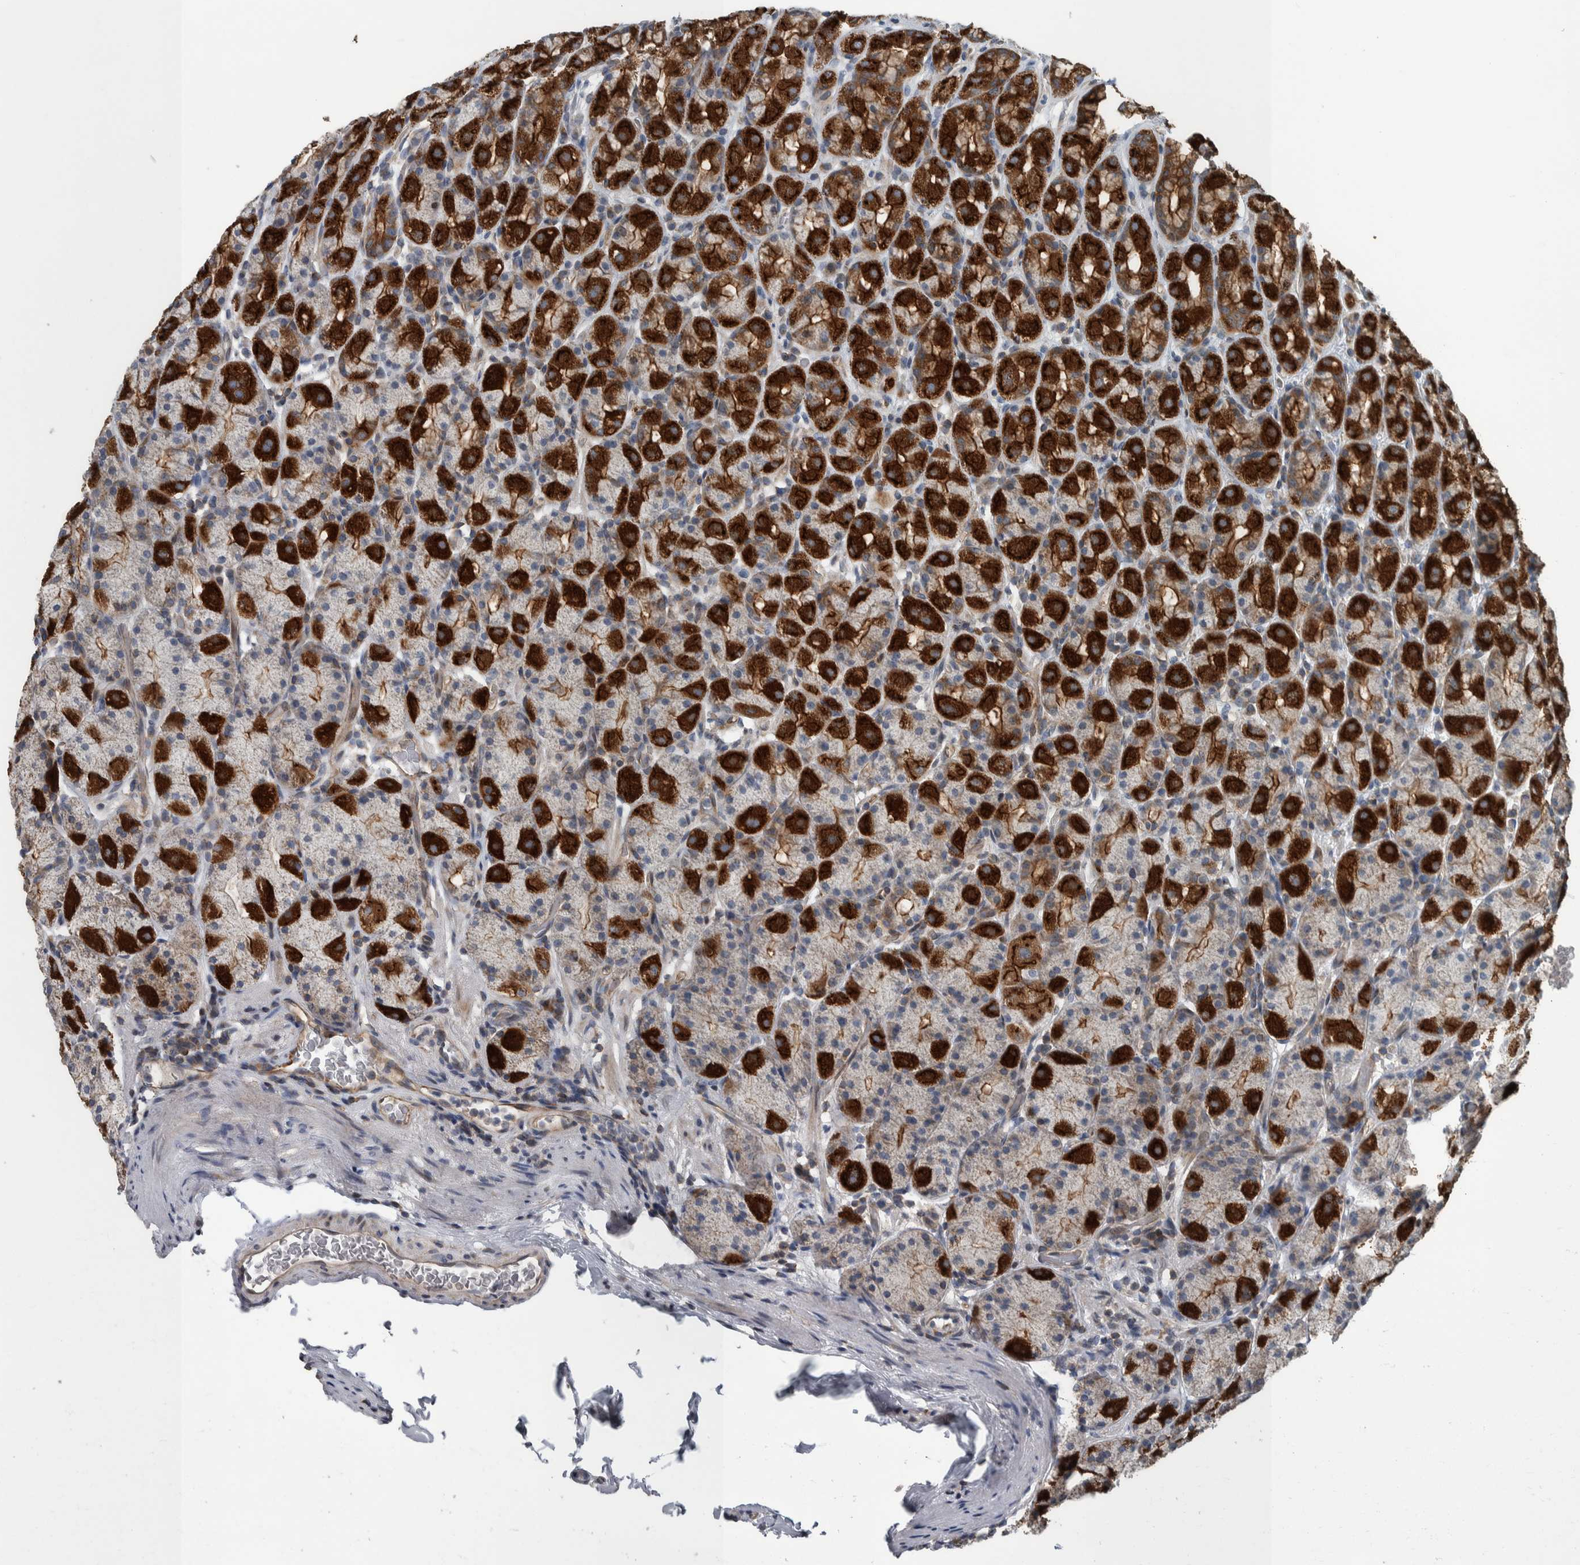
{"staining": {"intensity": "strong", "quantity": ">75%", "location": "cytoplasmic/membranous"}, "tissue": "stomach", "cell_type": "Glandular cells", "image_type": "normal", "snomed": [{"axis": "morphology", "description": "Normal tissue, NOS"}, {"axis": "topography", "description": "Stomach, upper"}], "caption": "Glandular cells exhibit high levels of strong cytoplasmic/membranous positivity in approximately >75% of cells in unremarkable human stomach.", "gene": "BAIAP2L1", "patient": {"sex": "male", "age": 68}}